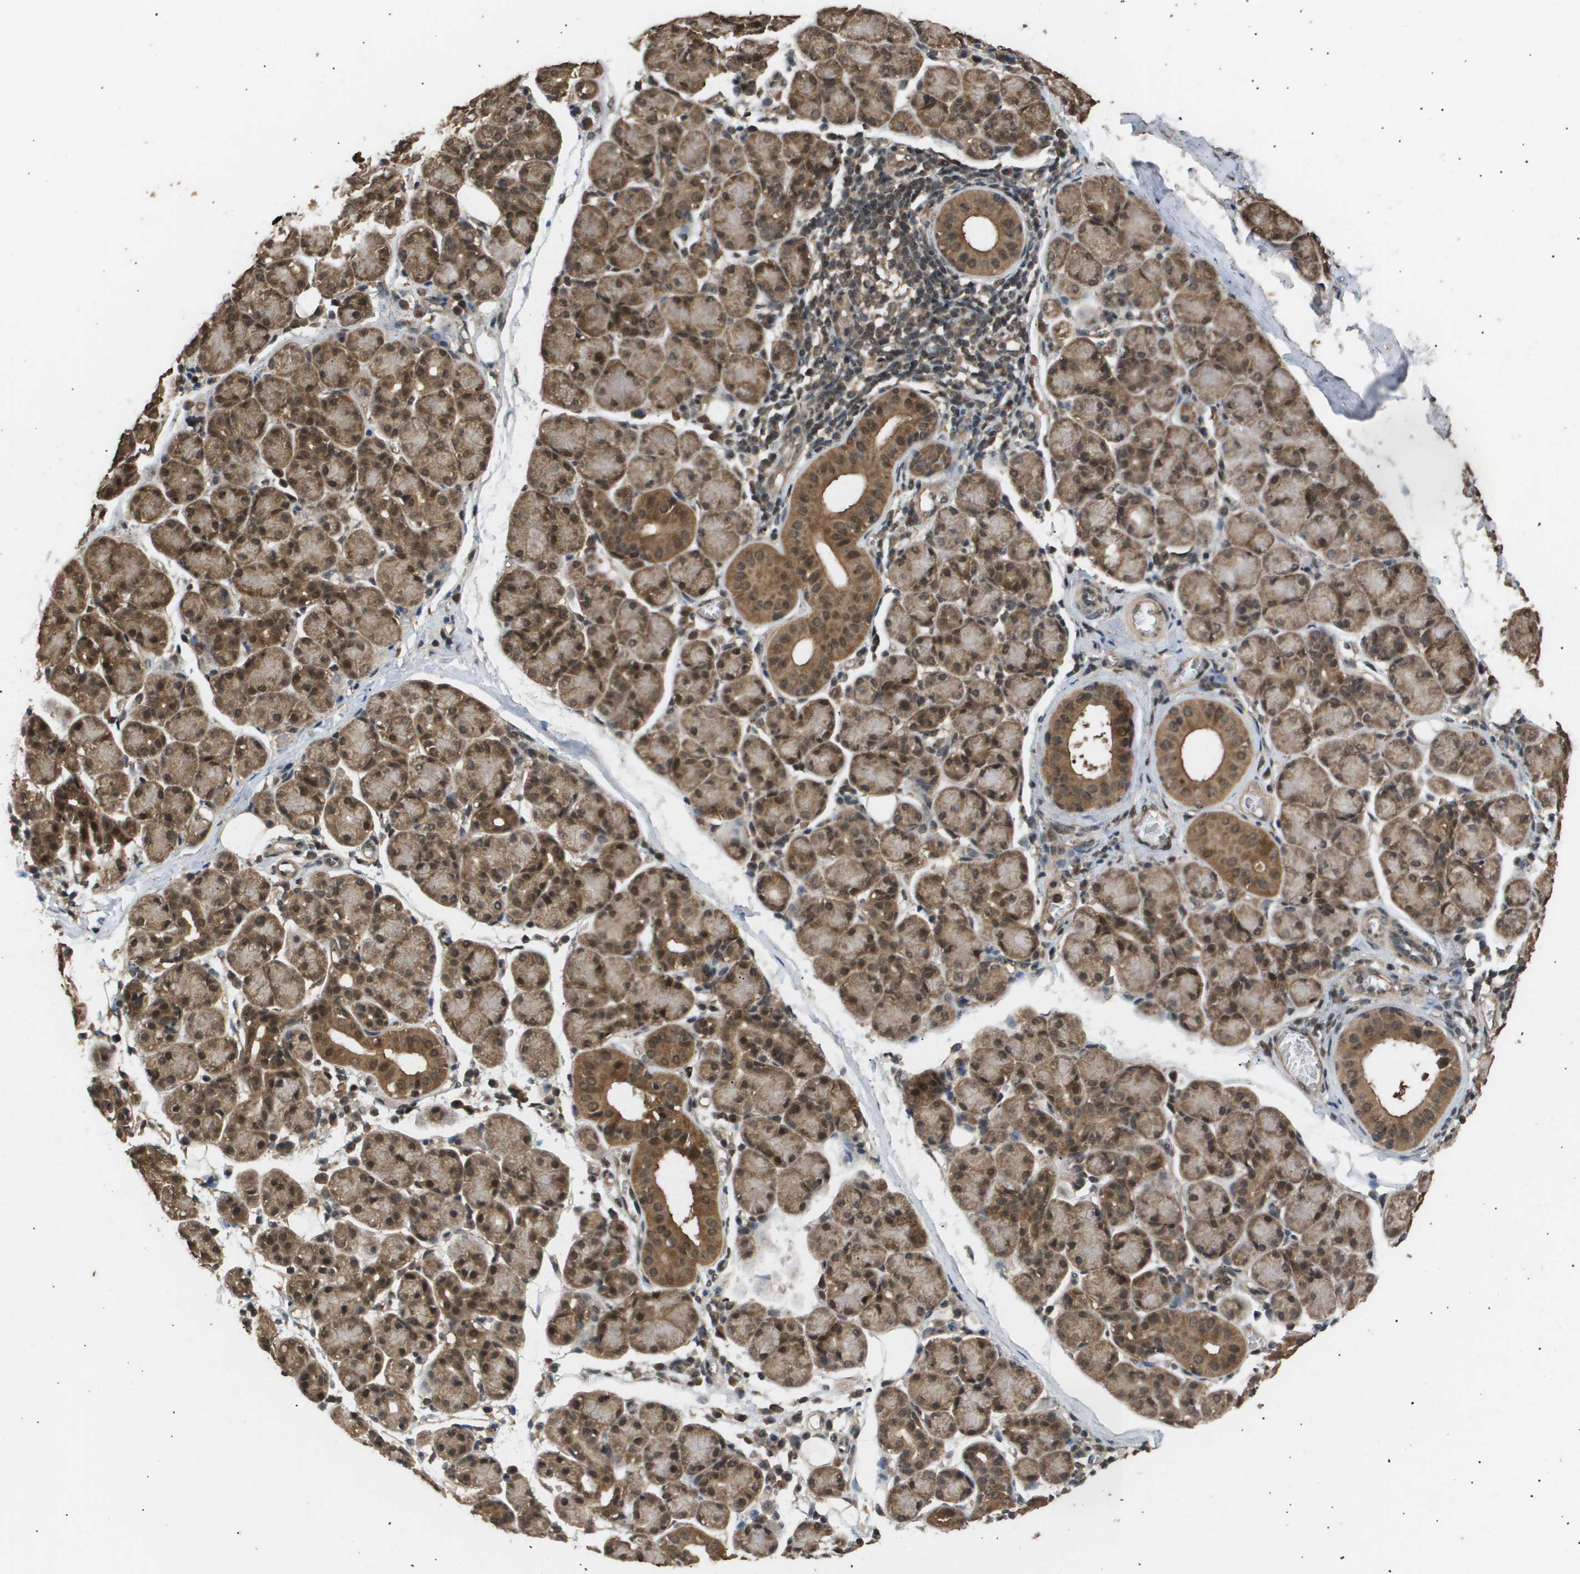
{"staining": {"intensity": "moderate", "quantity": ">75%", "location": "cytoplasmic/membranous,nuclear"}, "tissue": "salivary gland", "cell_type": "Glandular cells", "image_type": "normal", "snomed": [{"axis": "morphology", "description": "Normal tissue, NOS"}, {"axis": "morphology", "description": "Inflammation, NOS"}, {"axis": "topography", "description": "Lymph node"}, {"axis": "topography", "description": "Salivary gland"}], "caption": "Immunohistochemical staining of normal human salivary gland exhibits moderate cytoplasmic/membranous,nuclear protein positivity in approximately >75% of glandular cells. (DAB (3,3'-diaminobenzidine) = brown stain, brightfield microscopy at high magnification).", "gene": "ING1", "patient": {"sex": "male", "age": 3}}